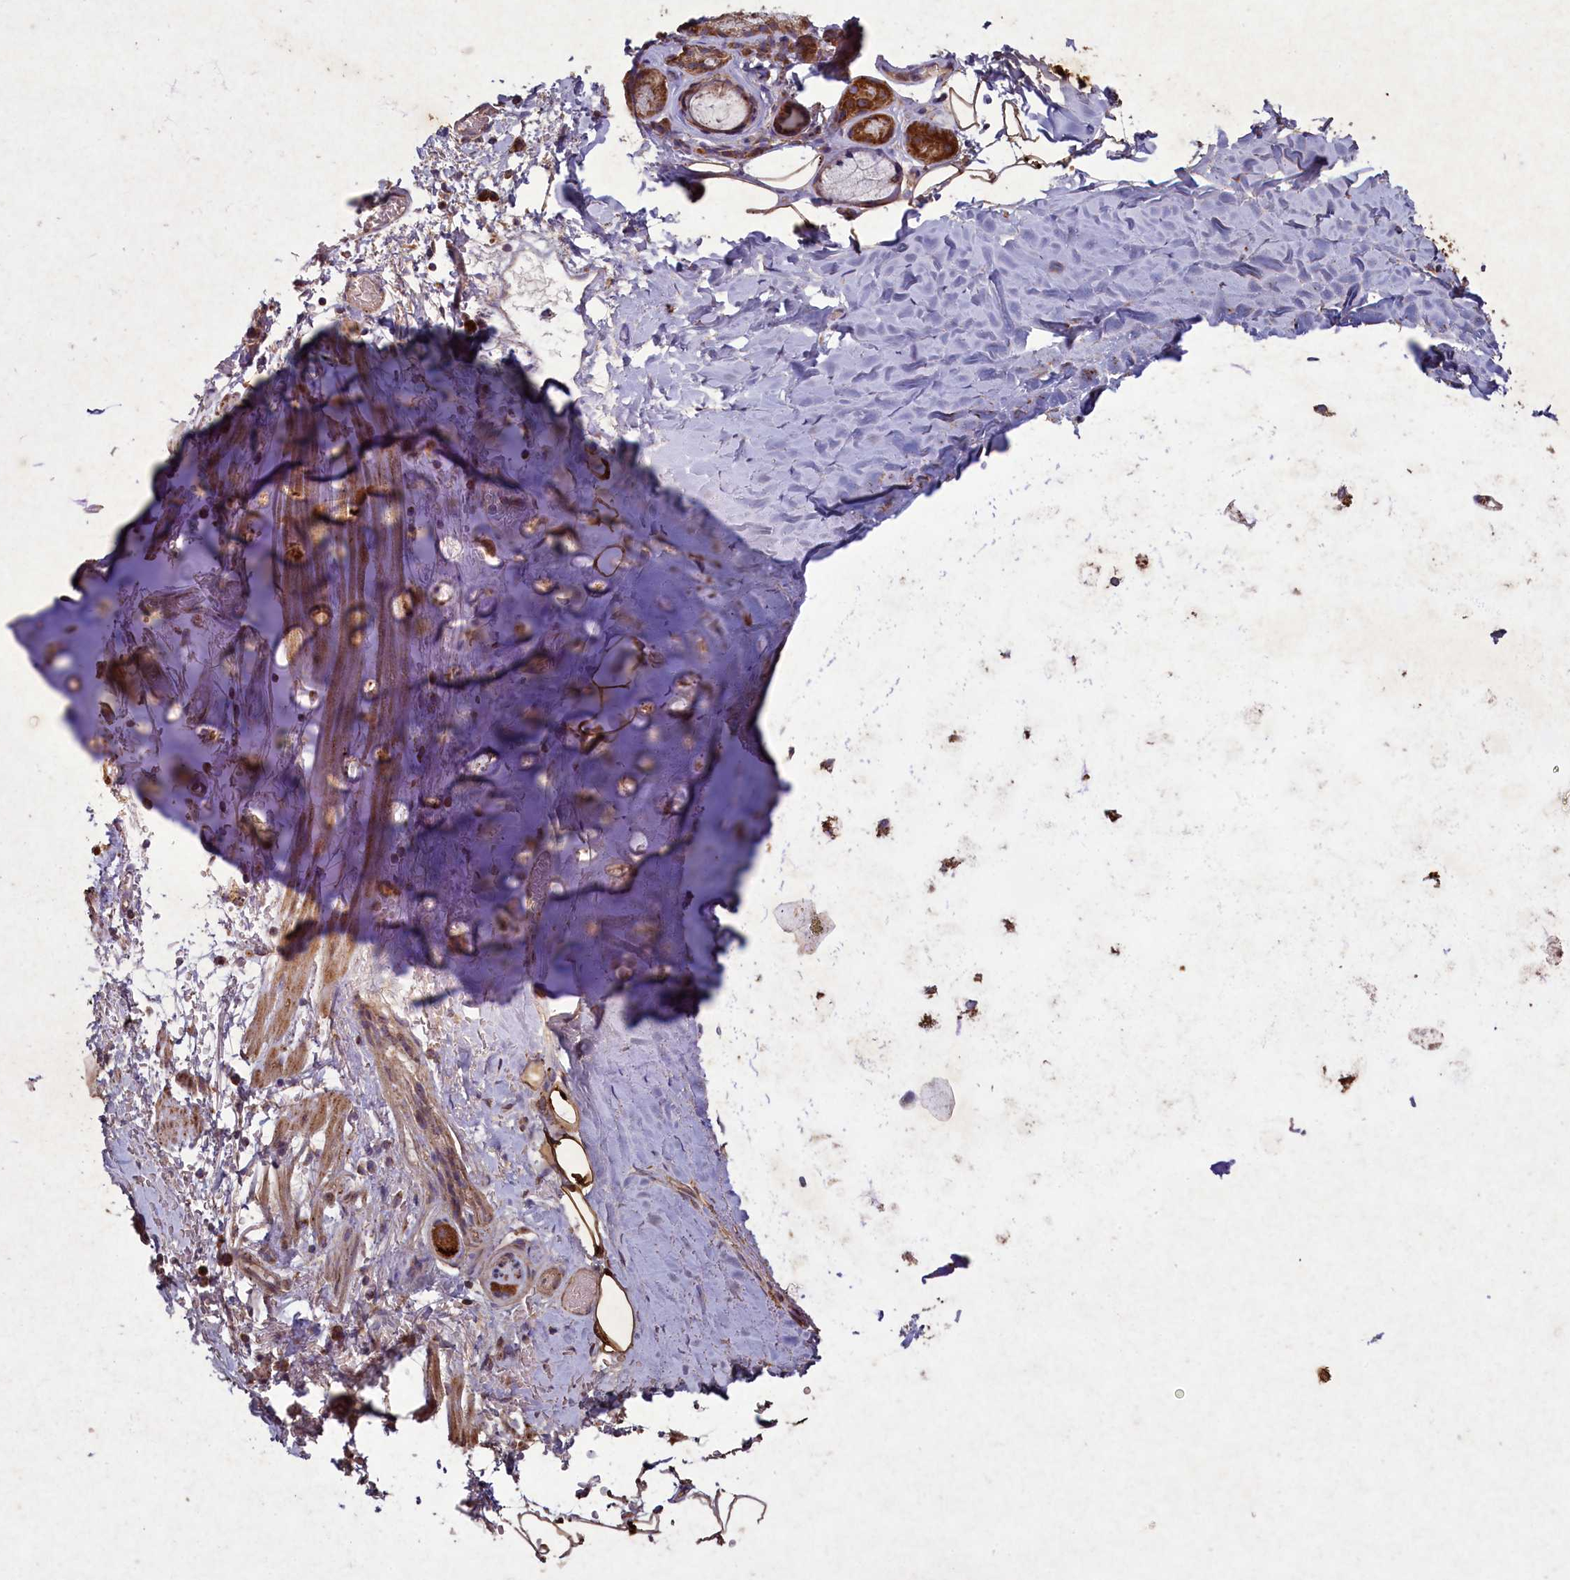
{"staining": {"intensity": "moderate", "quantity": ">75%", "location": "cytoplasmic/membranous"}, "tissue": "adipose tissue", "cell_type": "Adipocytes", "image_type": "normal", "snomed": [{"axis": "morphology", "description": "Normal tissue, NOS"}, {"axis": "topography", "description": "Lymph node"}, {"axis": "topography", "description": "Bronchus"}], "caption": "An image showing moderate cytoplasmic/membranous staining in approximately >75% of adipocytes in normal adipose tissue, as visualized by brown immunohistochemical staining.", "gene": "CIAO2B", "patient": {"sex": "male", "age": 63}}